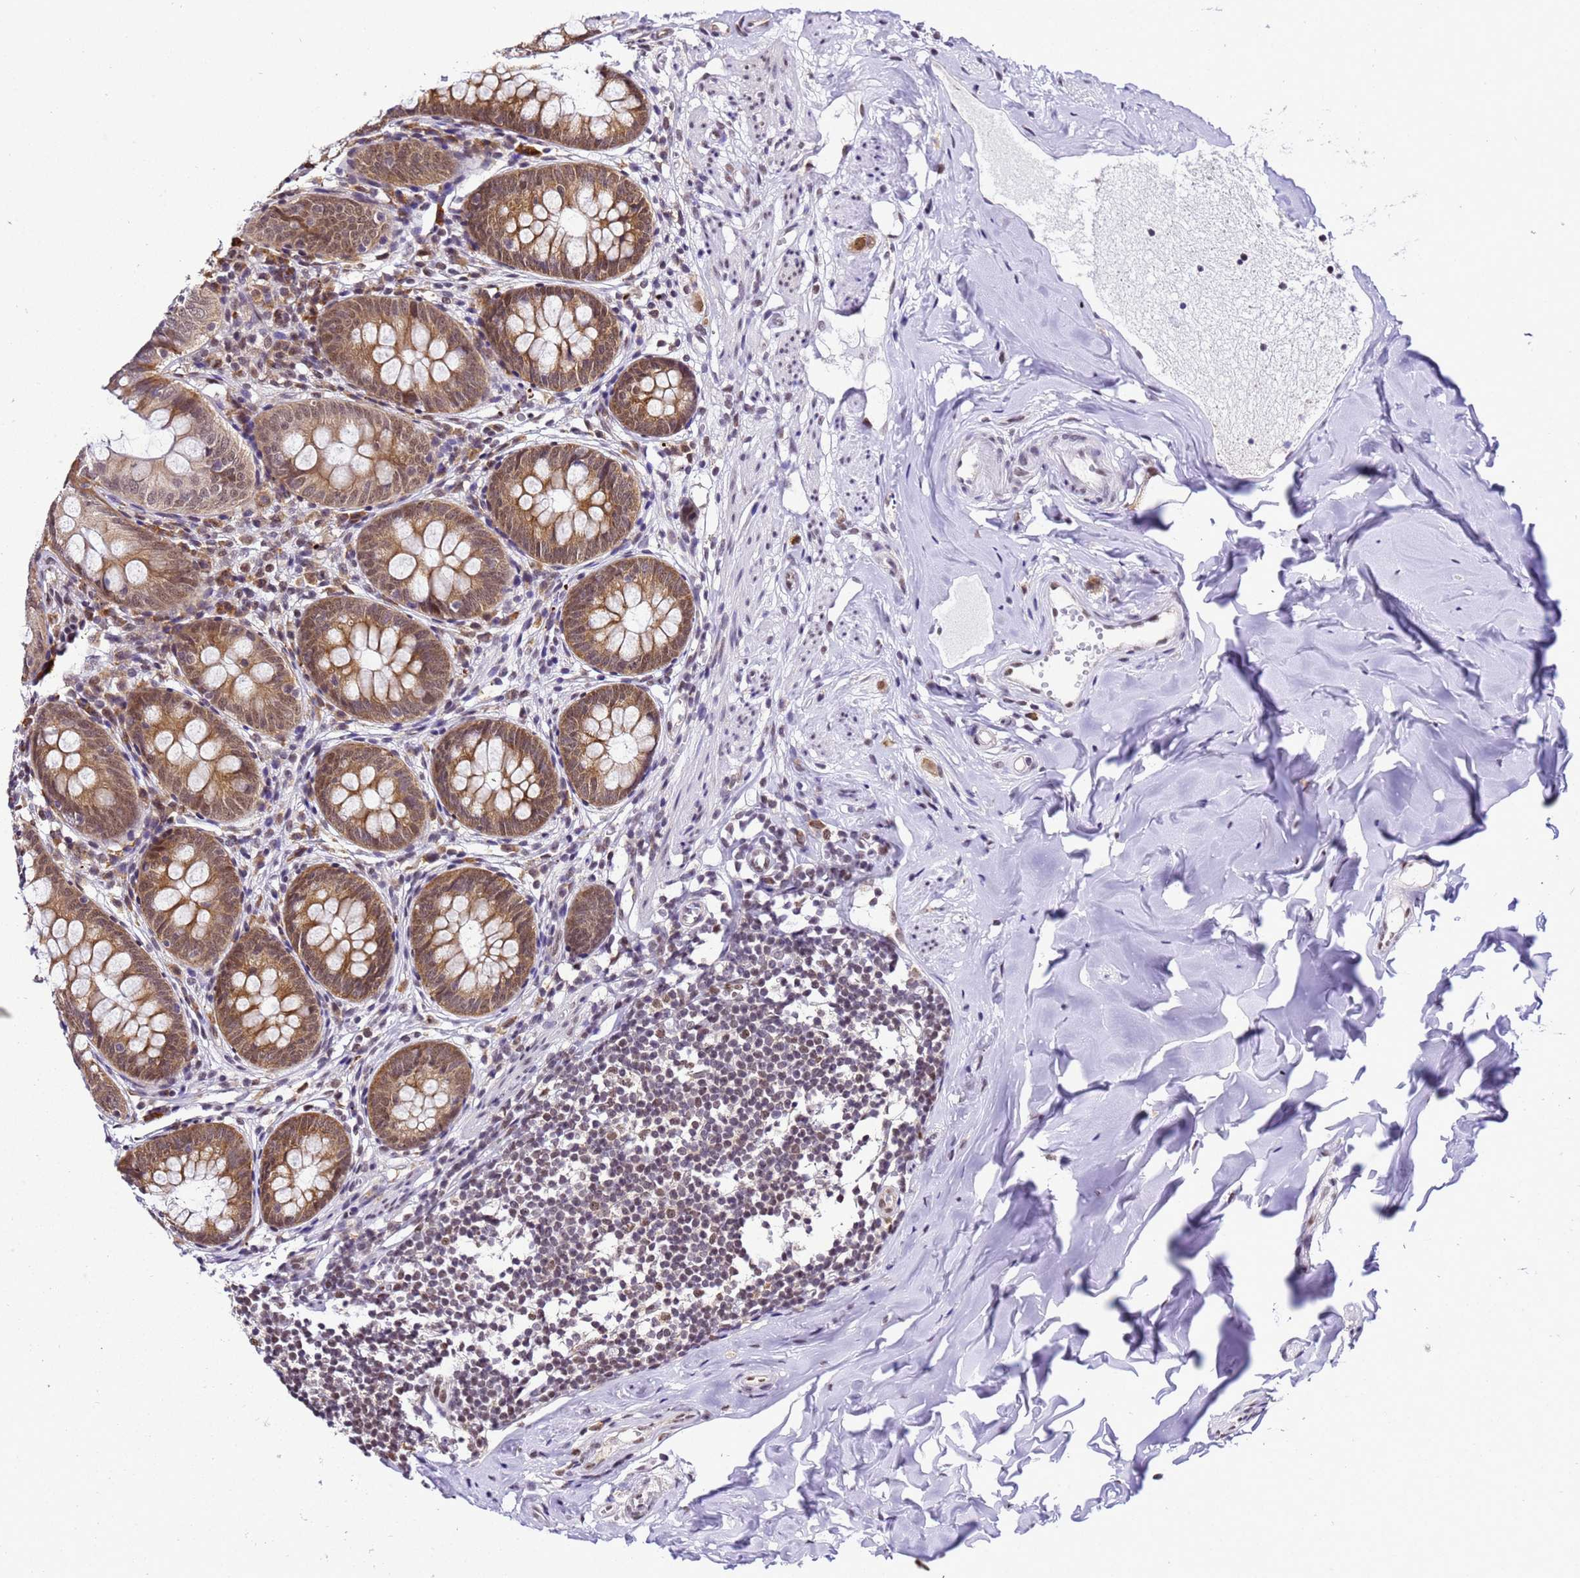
{"staining": {"intensity": "moderate", "quantity": ">75%", "location": "cytoplasmic/membranous"}, "tissue": "appendix", "cell_type": "Glandular cells", "image_type": "normal", "snomed": [{"axis": "morphology", "description": "Normal tissue, NOS"}, {"axis": "topography", "description": "Appendix"}], "caption": "Protein staining of normal appendix shows moderate cytoplasmic/membranous staining in approximately >75% of glandular cells. (brown staining indicates protein expression, while blue staining denotes nuclei).", "gene": "SMN1", "patient": {"sex": "female", "age": 51}}